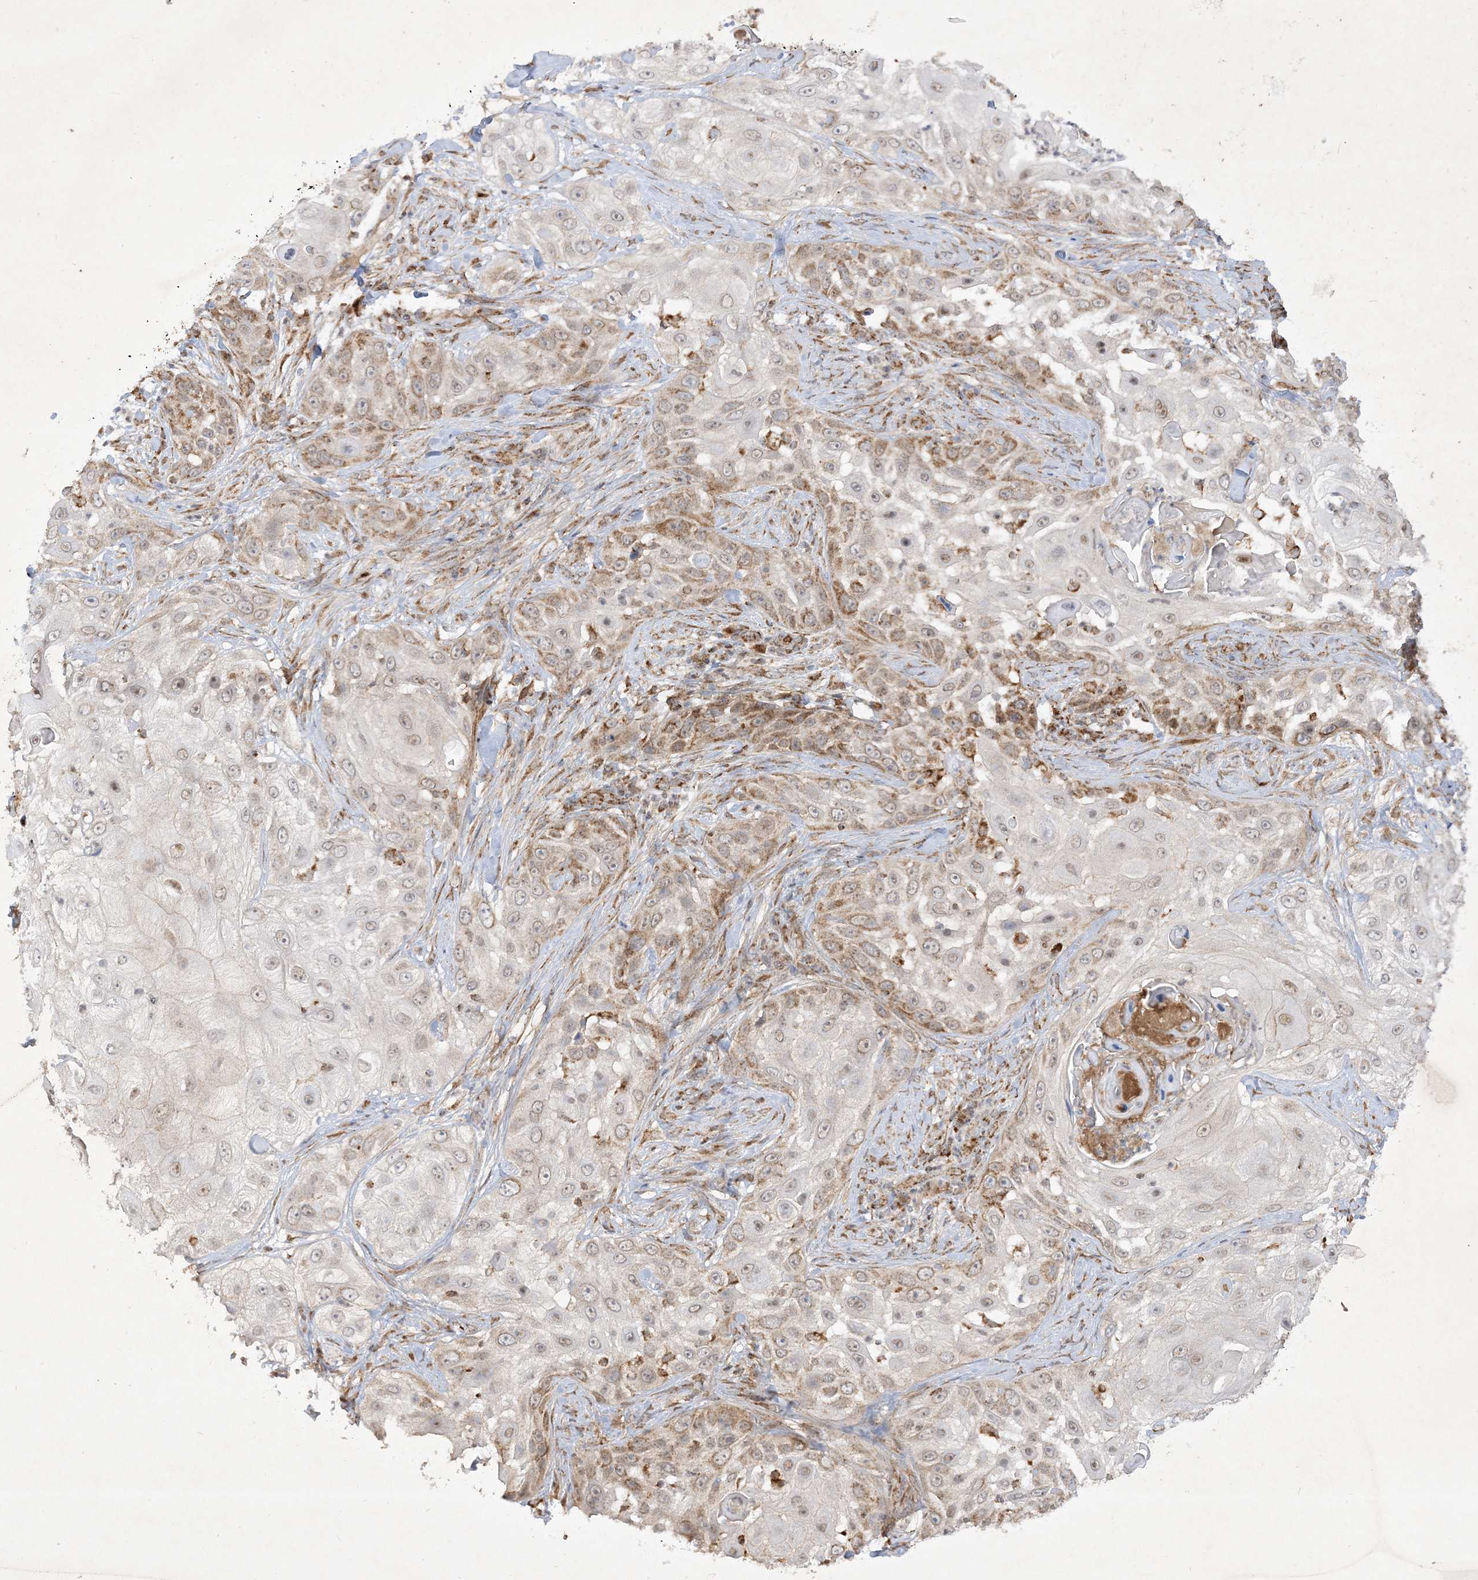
{"staining": {"intensity": "moderate", "quantity": "25%-75%", "location": "cytoplasmic/membranous"}, "tissue": "skin cancer", "cell_type": "Tumor cells", "image_type": "cancer", "snomed": [{"axis": "morphology", "description": "Squamous cell carcinoma, NOS"}, {"axis": "topography", "description": "Skin"}], "caption": "Immunohistochemical staining of skin squamous cell carcinoma reveals medium levels of moderate cytoplasmic/membranous protein expression in approximately 25%-75% of tumor cells. Ihc stains the protein in brown and the nuclei are stained blue.", "gene": "NDUFAF3", "patient": {"sex": "female", "age": 44}}